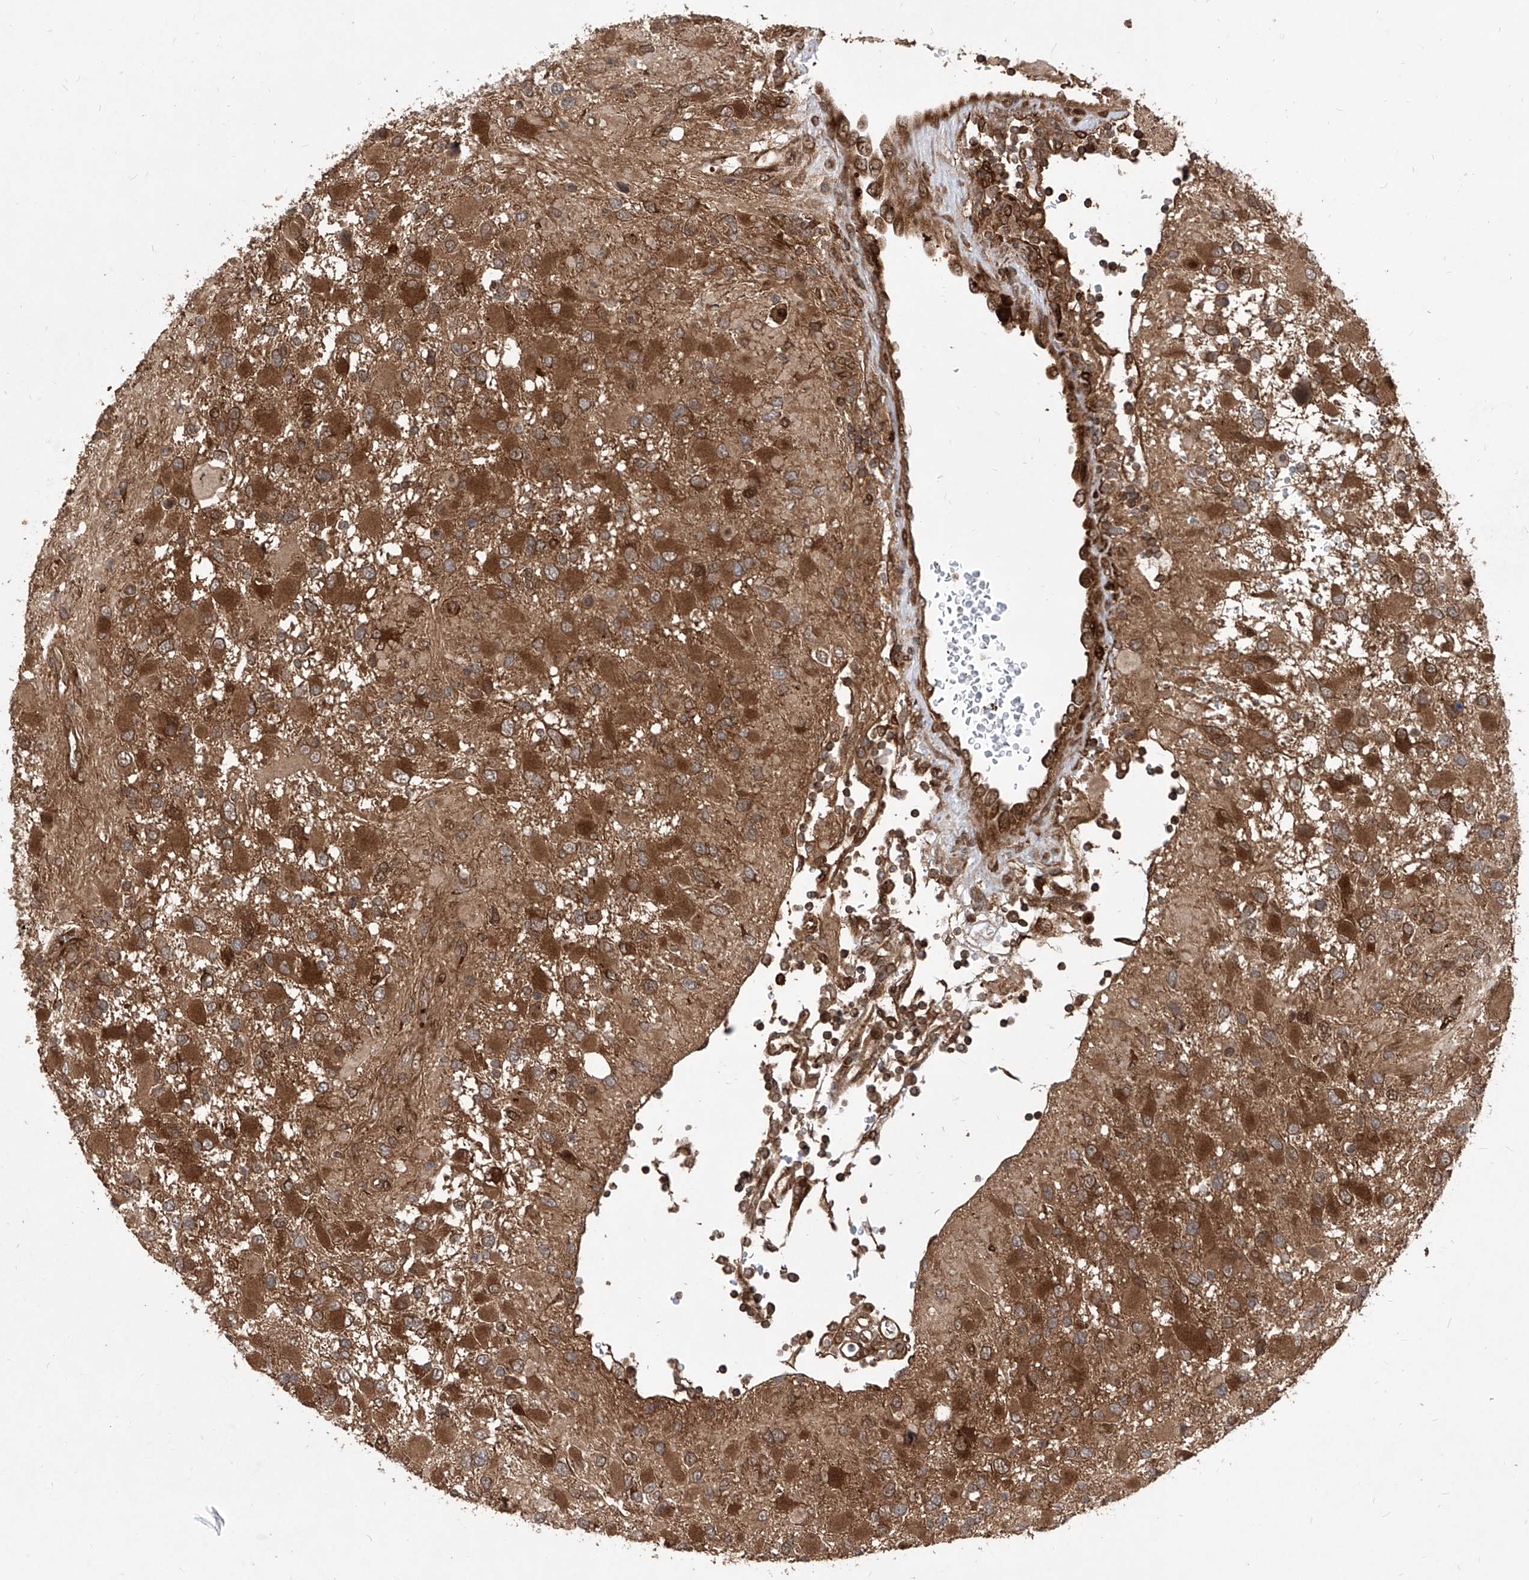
{"staining": {"intensity": "strong", "quantity": ">75%", "location": "cytoplasmic/membranous"}, "tissue": "glioma", "cell_type": "Tumor cells", "image_type": "cancer", "snomed": [{"axis": "morphology", "description": "Glioma, malignant, High grade"}, {"axis": "topography", "description": "Brain"}], "caption": "Tumor cells exhibit strong cytoplasmic/membranous expression in approximately >75% of cells in glioma.", "gene": "MAGED2", "patient": {"sex": "male", "age": 53}}